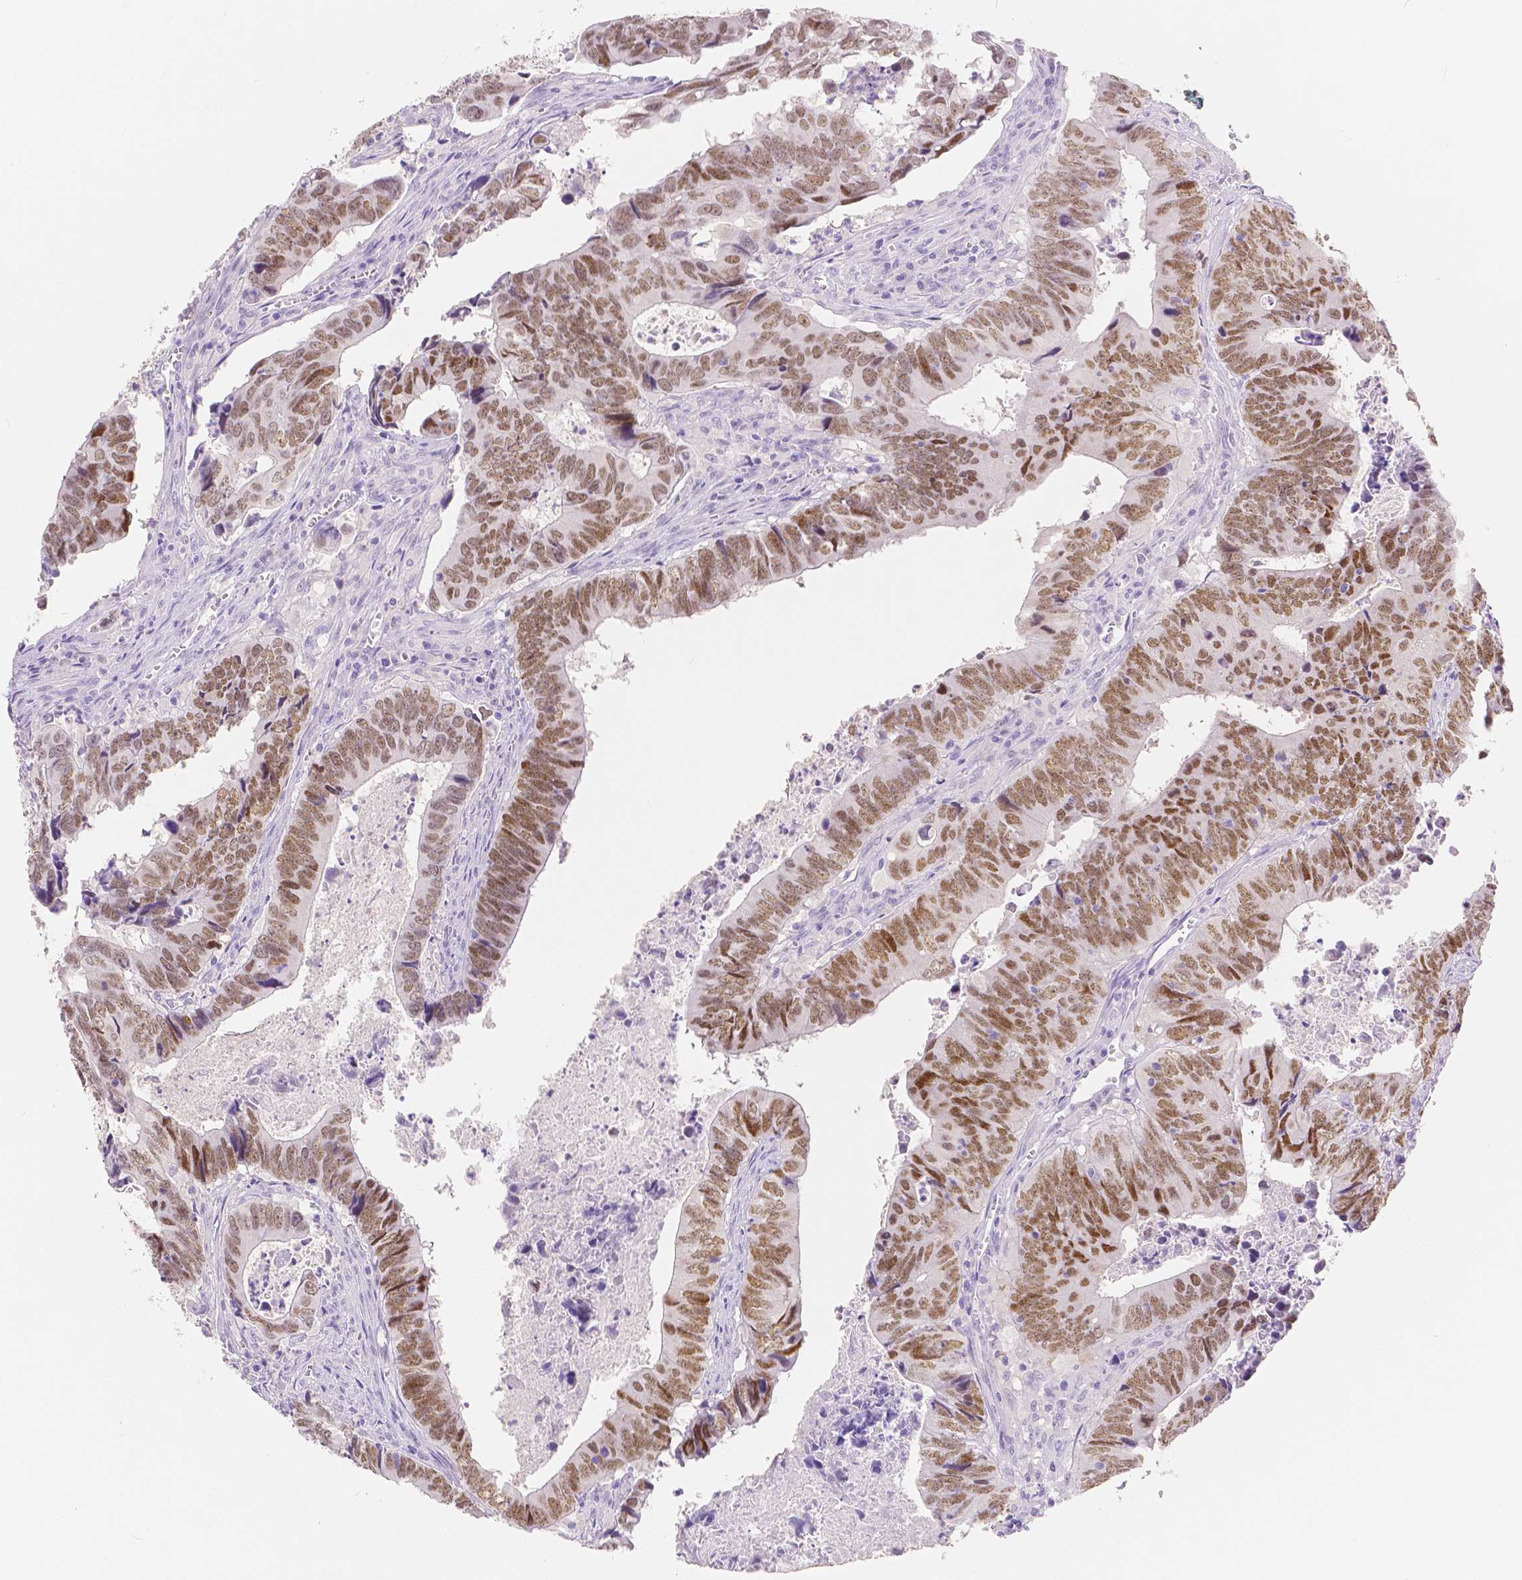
{"staining": {"intensity": "moderate", "quantity": "25%-75%", "location": "nuclear"}, "tissue": "colorectal cancer", "cell_type": "Tumor cells", "image_type": "cancer", "snomed": [{"axis": "morphology", "description": "Adenocarcinoma, NOS"}, {"axis": "topography", "description": "Colon"}], "caption": "High-power microscopy captured an immunohistochemistry histopathology image of colorectal cancer (adenocarcinoma), revealing moderate nuclear staining in about 25%-75% of tumor cells.", "gene": "HNF1B", "patient": {"sex": "female", "age": 82}}